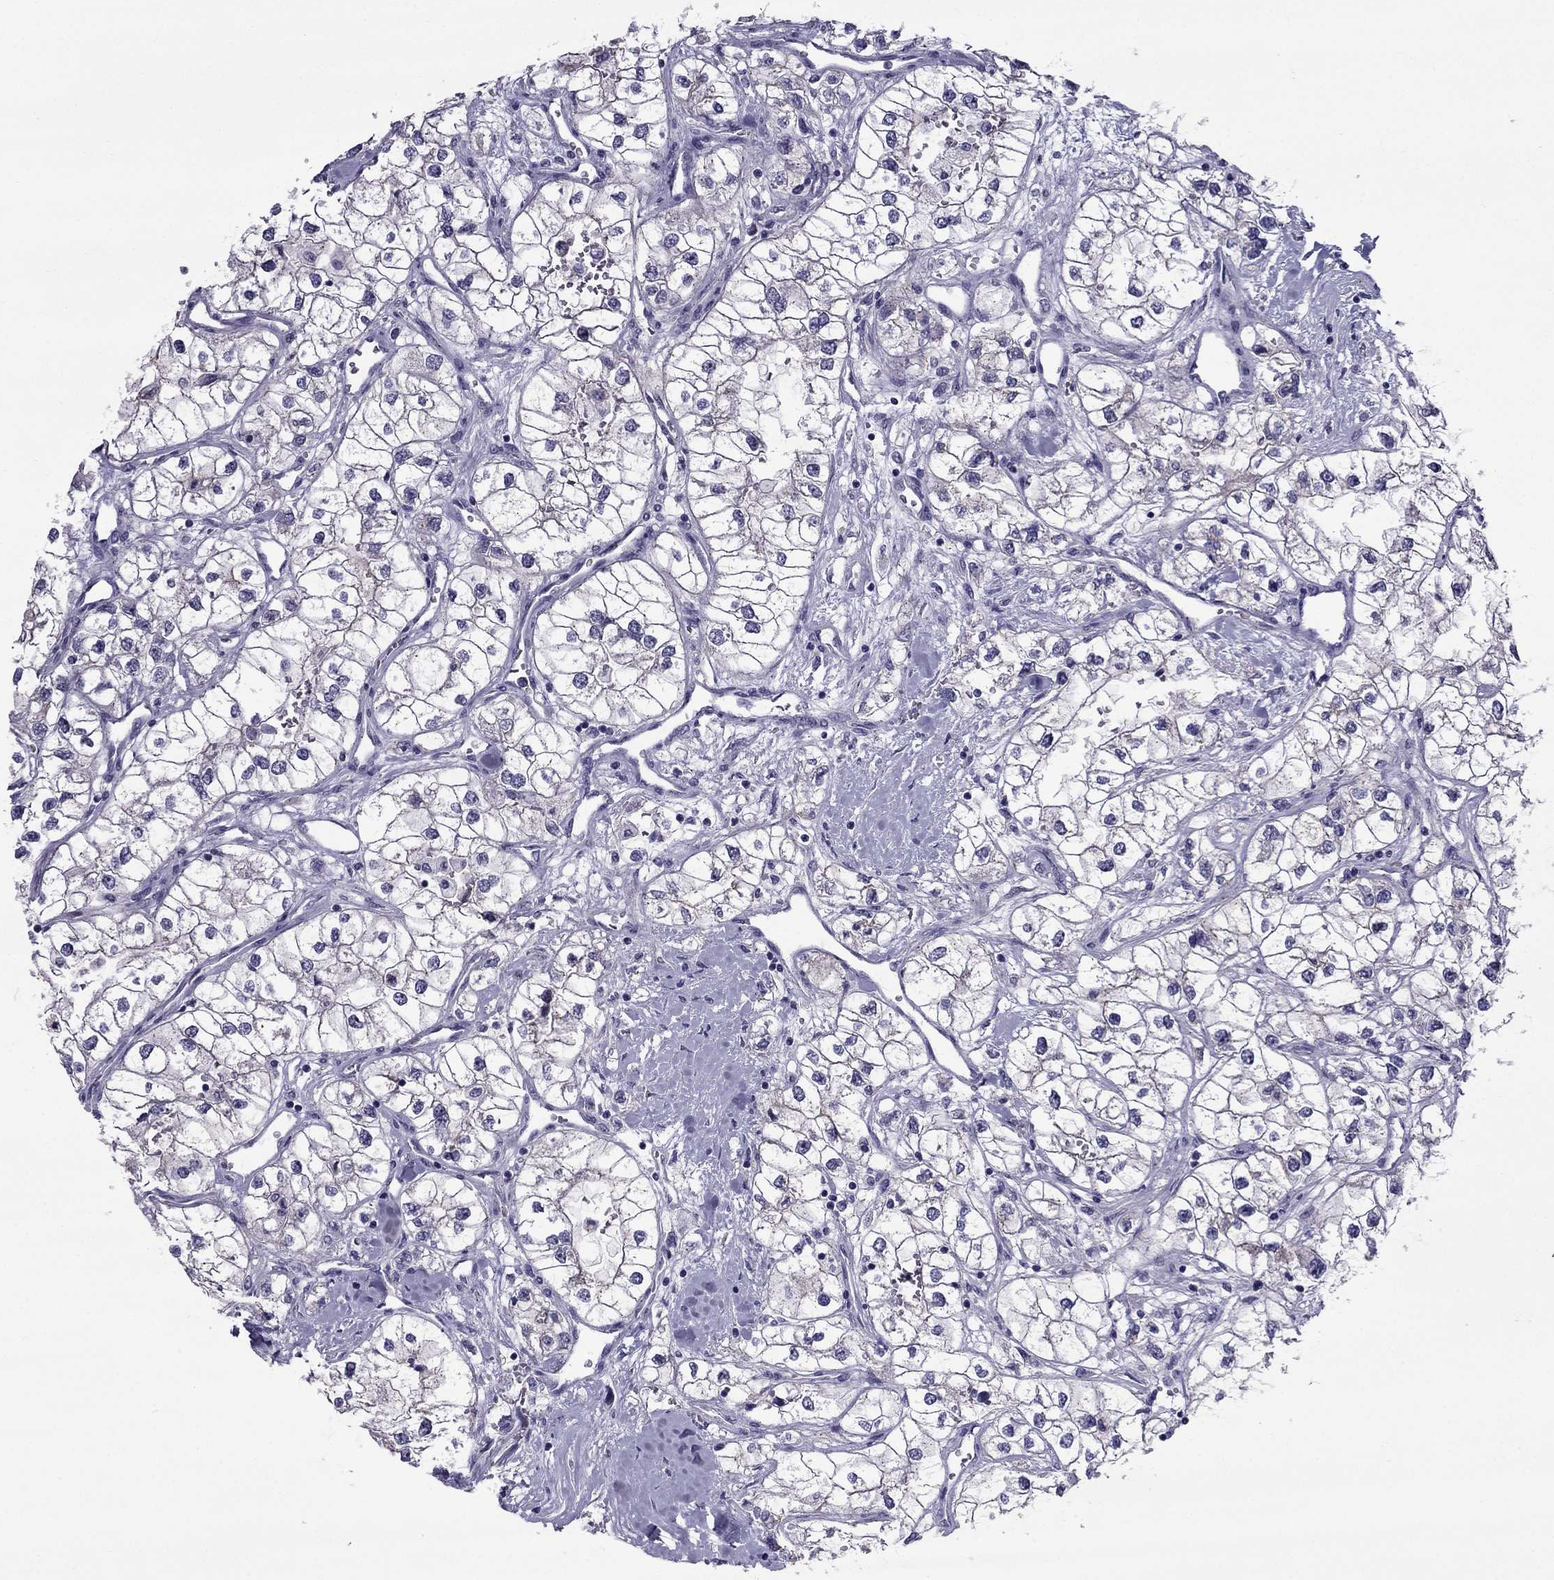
{"staining": {"intensity": "negative", "quantity": "none", "location": "none"}, "tissue": "renal cancer", "cell_type": "Tumor cells", "image_type": "cancer", "snomed": [{"axis": "morphology", "description": "Adenocarcinoma, NOS"}, {"axis": "topography", "description": "Kidney"}], "caption": "Protein analysis of adenocarcinoma (renal) reveals no significant positivity in tumor cells.", "gene": "MYBPH", "patient": {"sex": "male", "age": 59}}